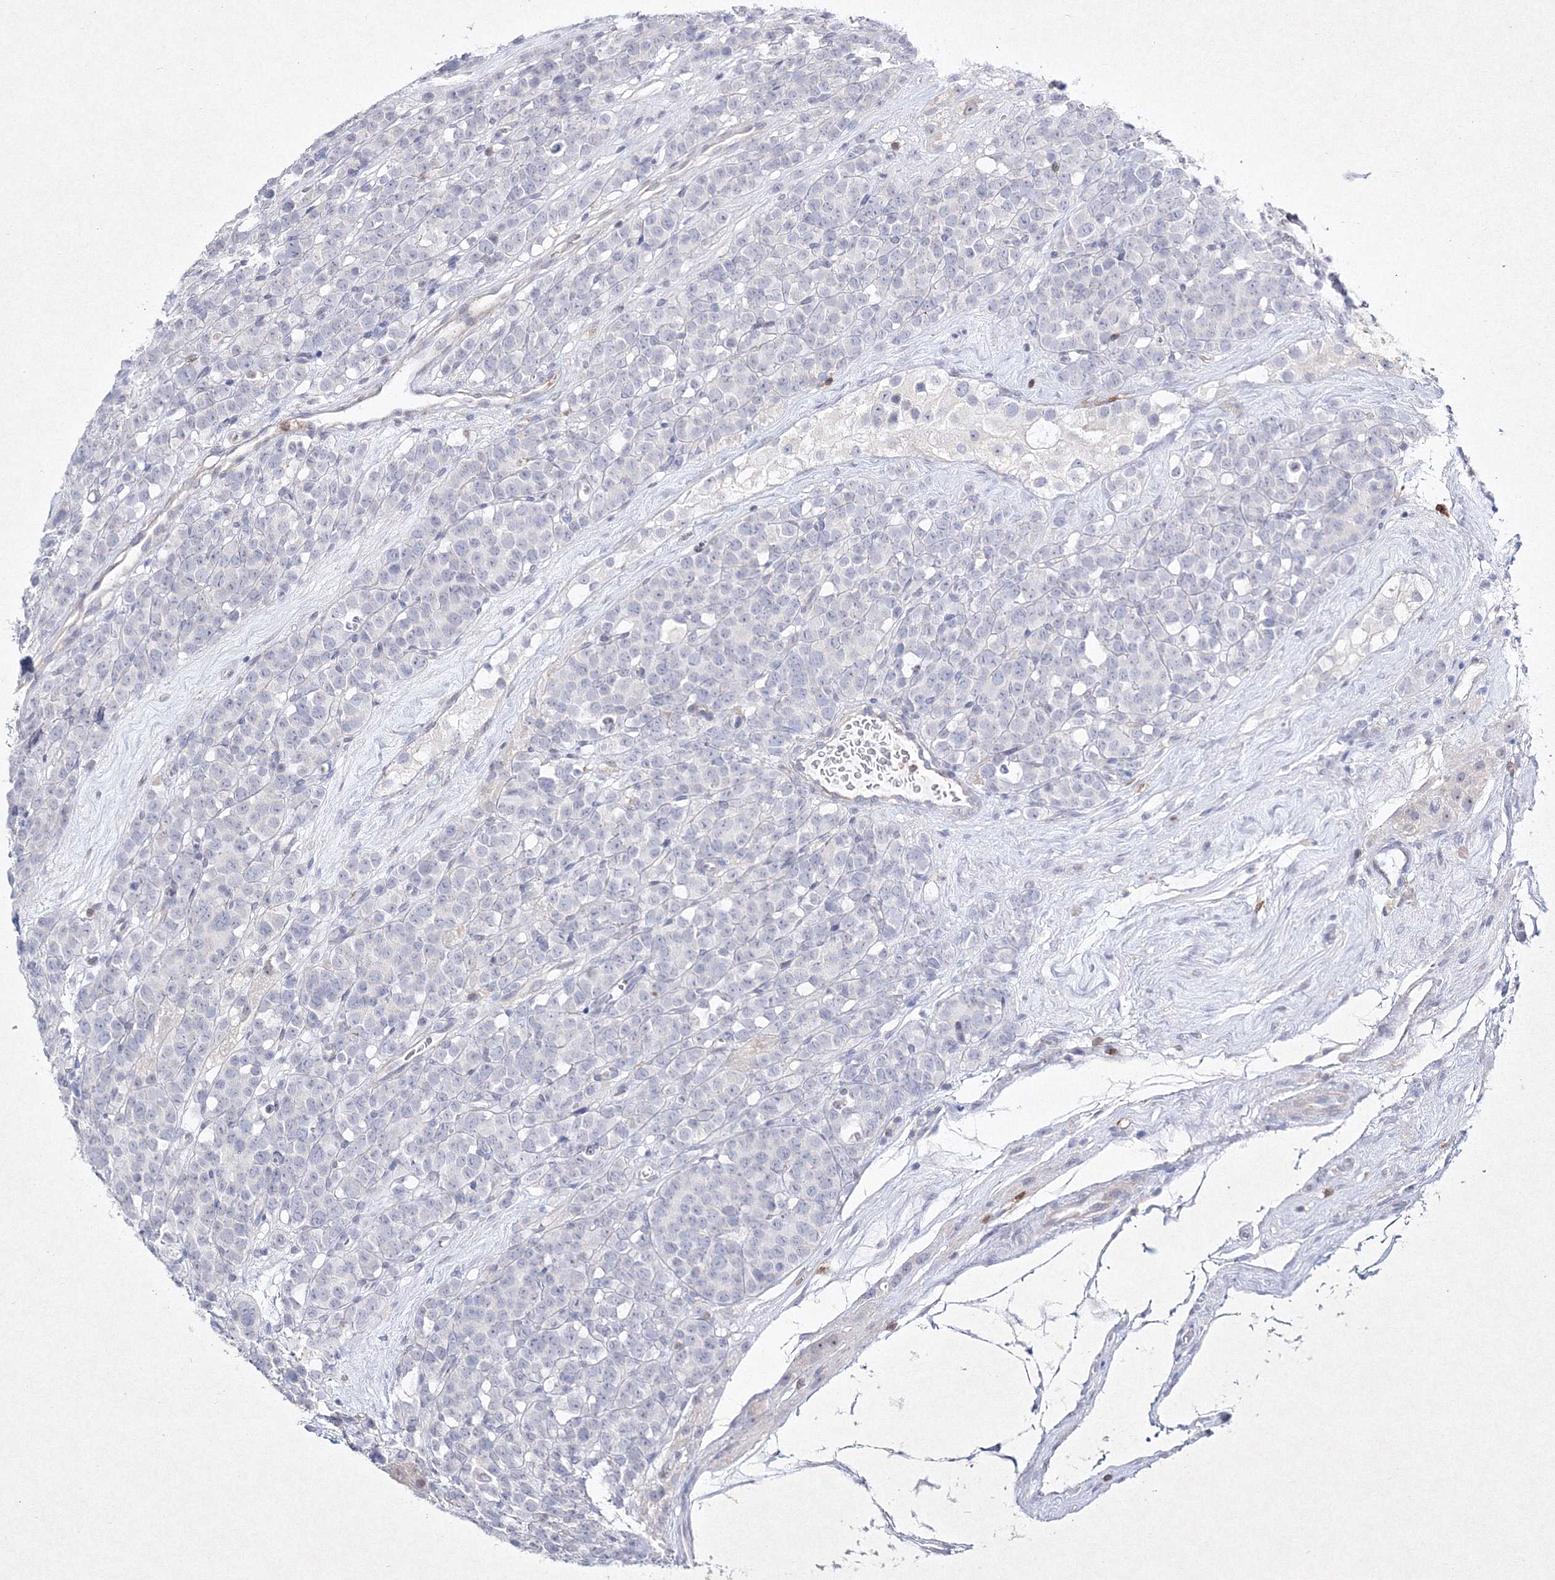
{"staining": {"intensity": "negative", "quantity": "none", "location": "none"}, "tissue": "testis cancer", "cell_type": "Tumor cells", "image_type": "cancer", "snomed": [{"axis": "morphology", "description": "Seminoma, NOS"}, {"axis": "topography", "description": "Testis"}], "caption": "High power microscopy histopathology image of an immunohistochemistry micrograph of testis cancer, revealing no significant staining in tumor cells. (Brightfield microscopy of DAB (3,3'-diaminobenzidine) IHC at high magnification).", "gene": "HCST", "patient": {"sex": "male", "age": 71}}